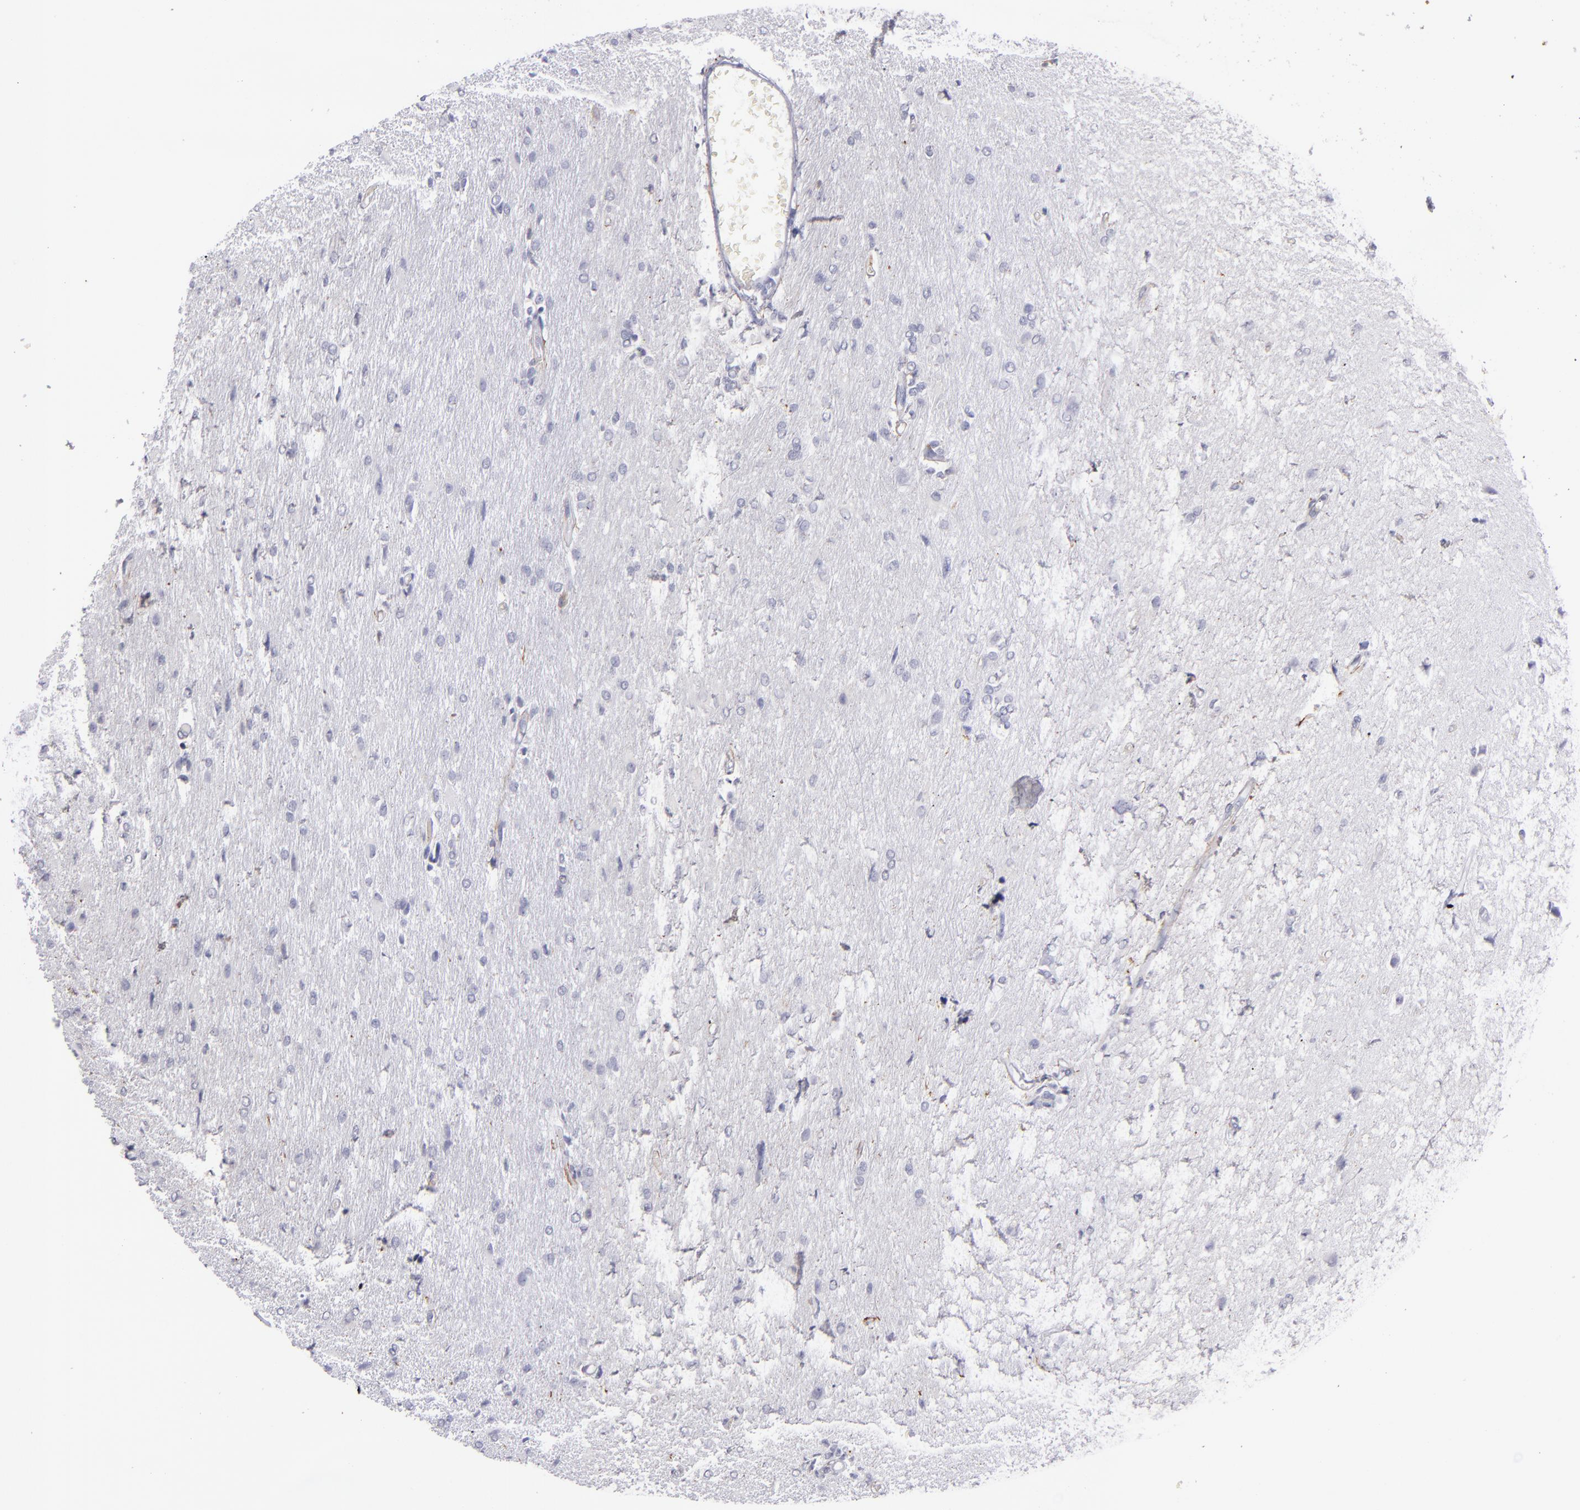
{"staining": {"intensity": "negative", "quantity": "none", "location": "none"}, "tissue": "glioma", "cell_type": "Tumor cells", "image_type": "cancer", "snomed": [{"axis": "morphology", "description": "Glioma, malignant, High grade"}, {"axis": "topography", "description": "Brain"}], "caption": "Tumor cells are negative for protein expression in human glioma.", "gene": "ITGB4", "patient": {"sex": "male", "age": 68}}